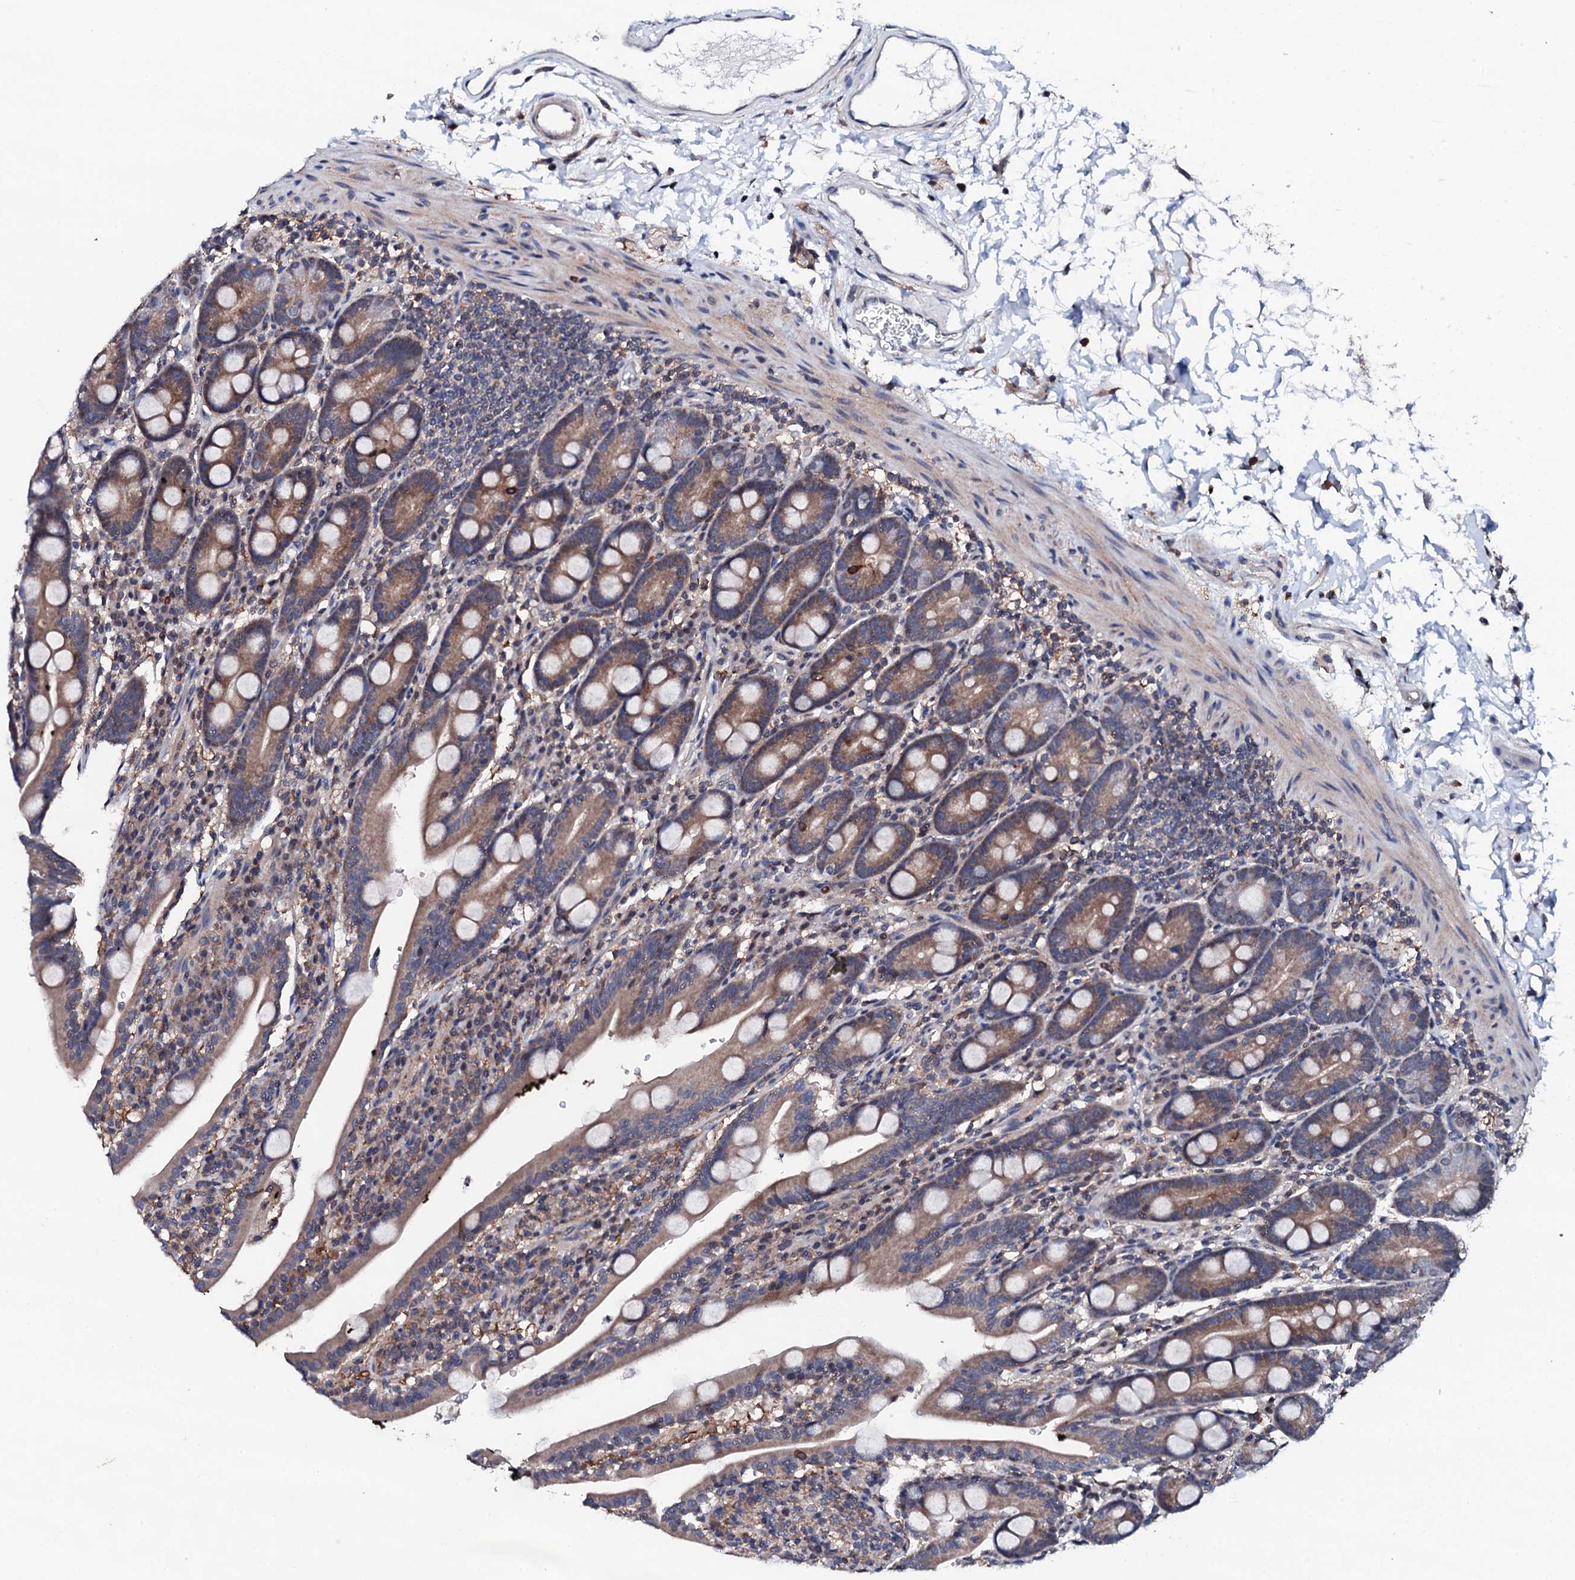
{"staining": {"intensity": "weak", "quantity": ">75%", "location": "cytoplasmic/membranous"}, "tissue": "duodenum", "cell_type": "Glandular cells", "image_type": "normal", "snomed": [{"axis": "morphology", "description": "Normal tissue, NOS"}, {"axis": "topography", "description": "Duodenum"}], "caption": "The histopathology image exhibits a brown stain indicating the presence of a protein in the cytoplasmic/membranous of glandular cells in duodenum. (brown staining indicates protein expression, while blue staining denotes nuclei).", "gene": "EDC3", "patient": {"sex": "male", "age": 35}}